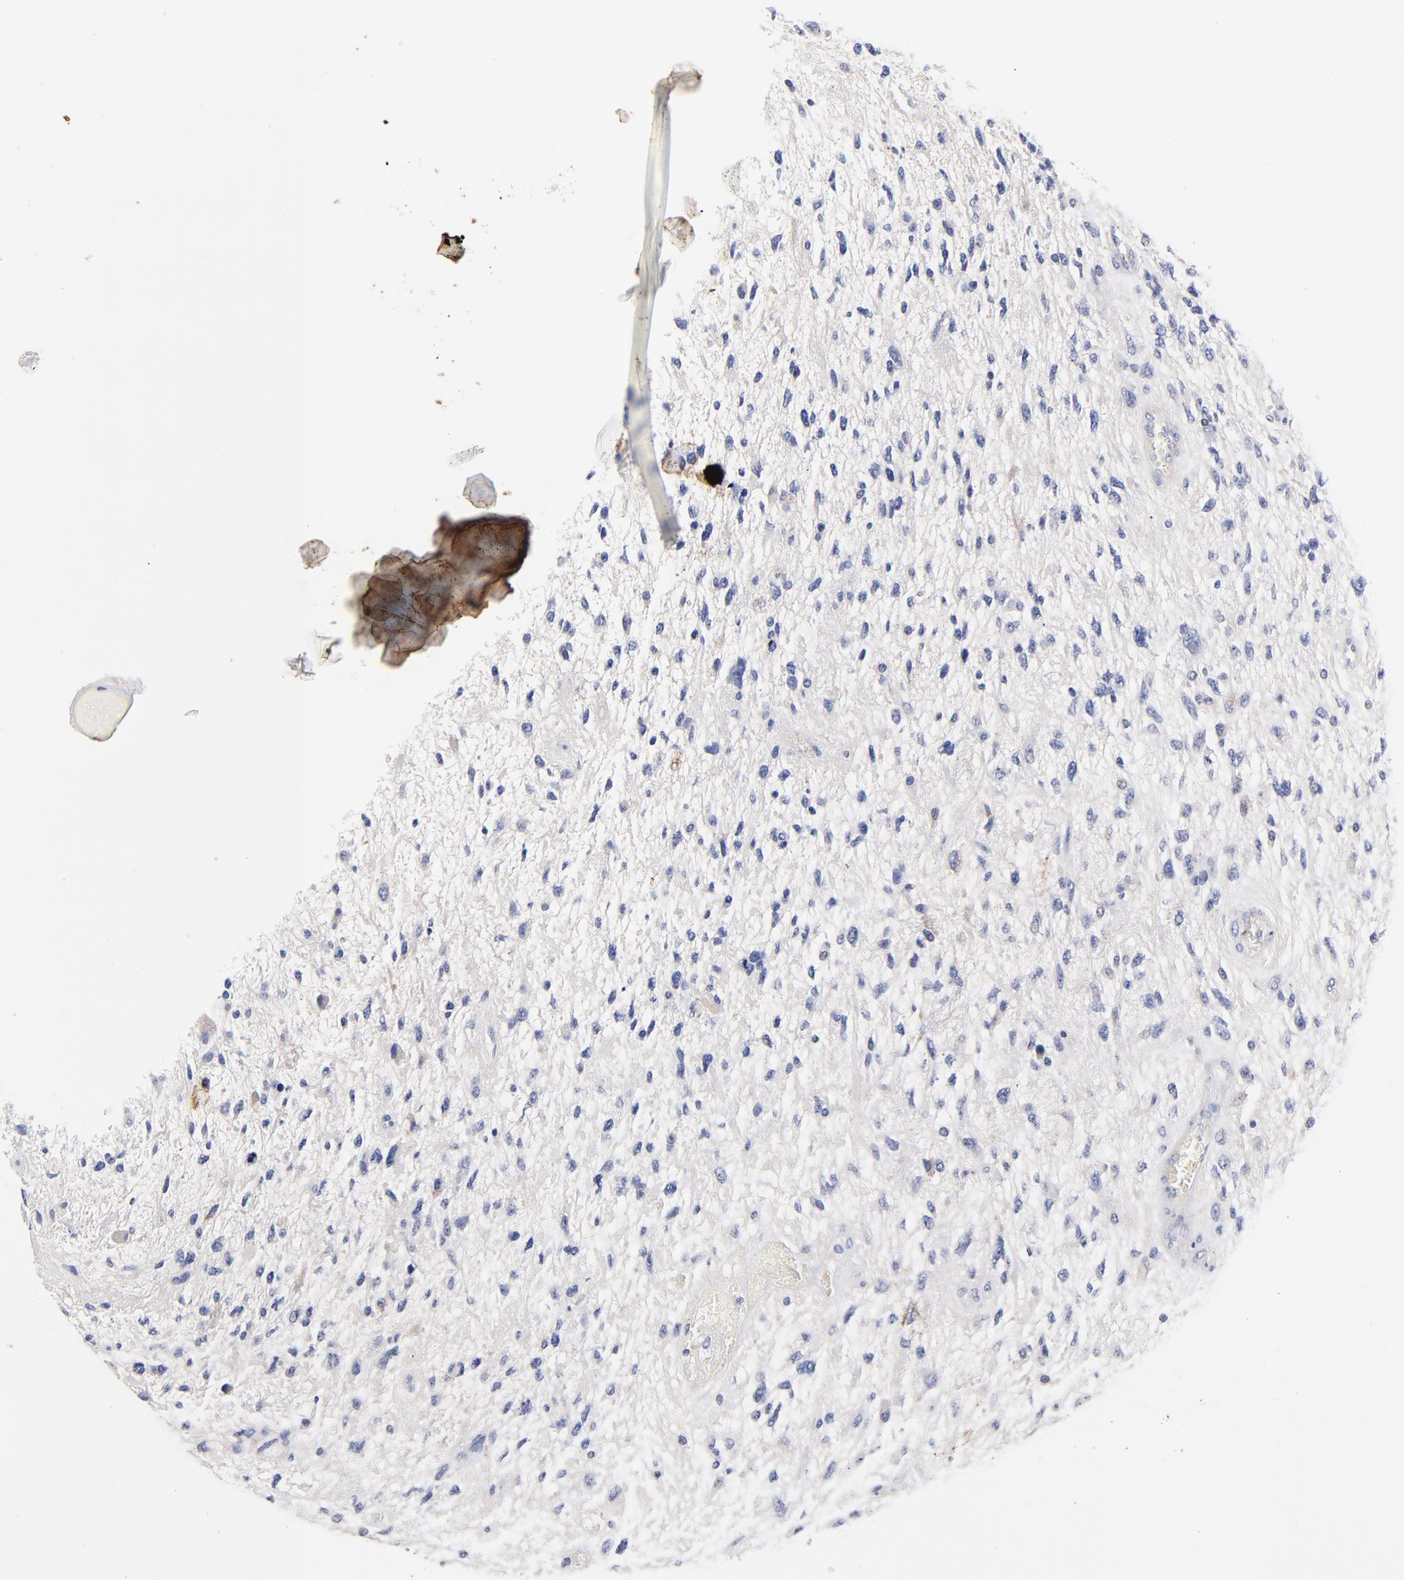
{"staining": {"intensity": "negative", "quantity": "none", "location": "none"}, "tissue": "glioma", "cell_type": "Tumor cells", "image_type": "cancer", "snomed": [{"axis": "morphology", "description": "Glioma, malignant, High grade"}, {"axis": "topography", "description": "Brain"}], "caption": "The histopathology image shows no staining of tumor cells in glioma. (Brightfield microscopy of DAB (3,3'-diaminobenzidine) IHC at high magnification).", "gene": "FBXO10", "patient": {"sex": "female", "age": 60}}